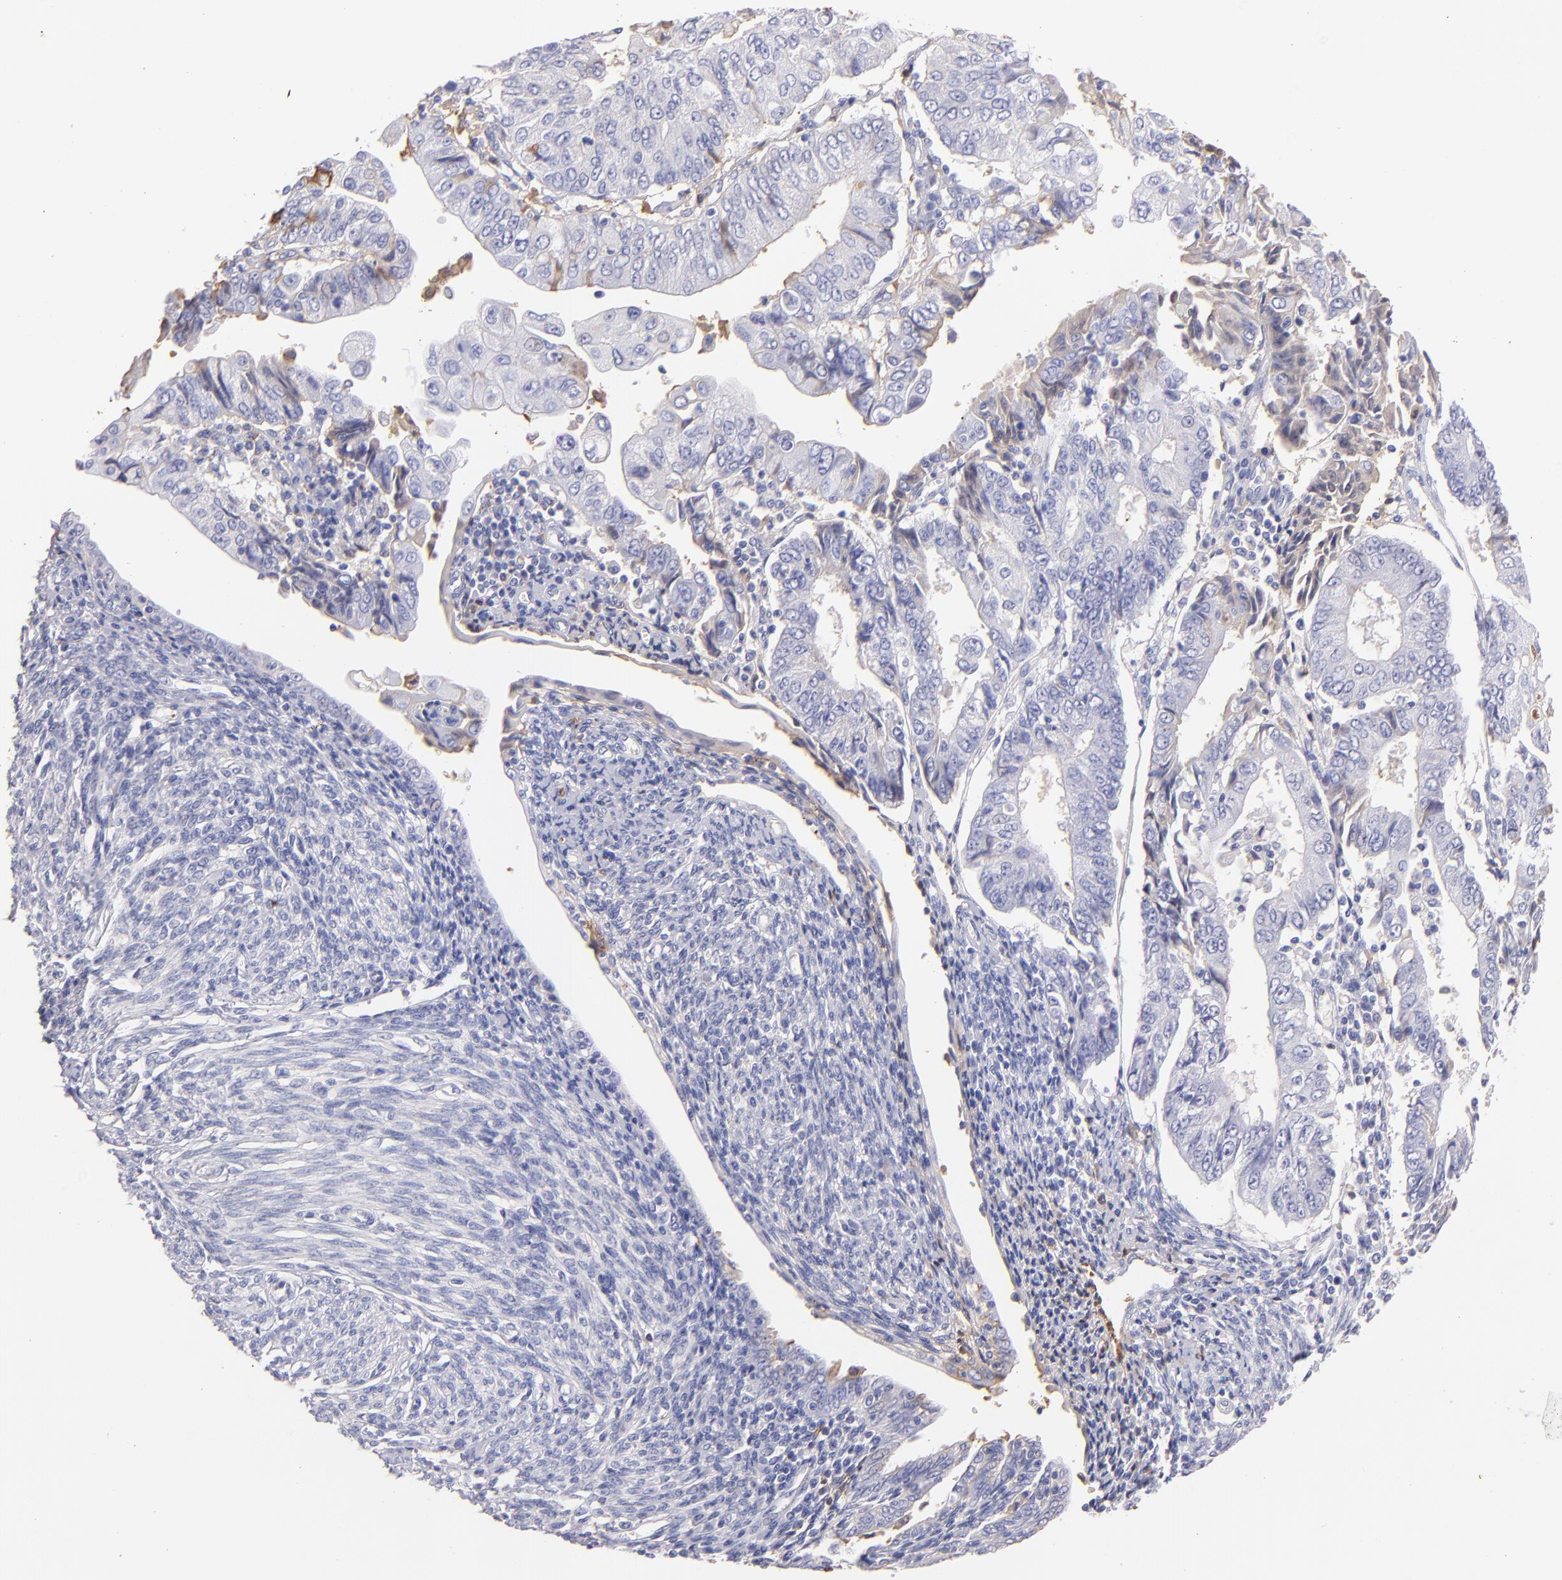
{"staining": {"intensity": "negative", "quantity": "none", "location": "none"}, "tissue": "endometrial cancer", "cell_type": "Tumor cells", "image_type": "cancer", "snomed": [{"axis": "morphology", "description": "Adenocarcinoma, NOS"}, {"axis": "topography", "description": "Endometrium"}], "caption": "Immunohistochemistry image of neoplastic tissue: human endometrial cancer (adenocarcinoma) stained with DAB (3,3'-diaminobenzidine) displays no significant protein staining in tumor cells.", "gene": "FGB", "patient": {"sex": "female", "age": 75}}